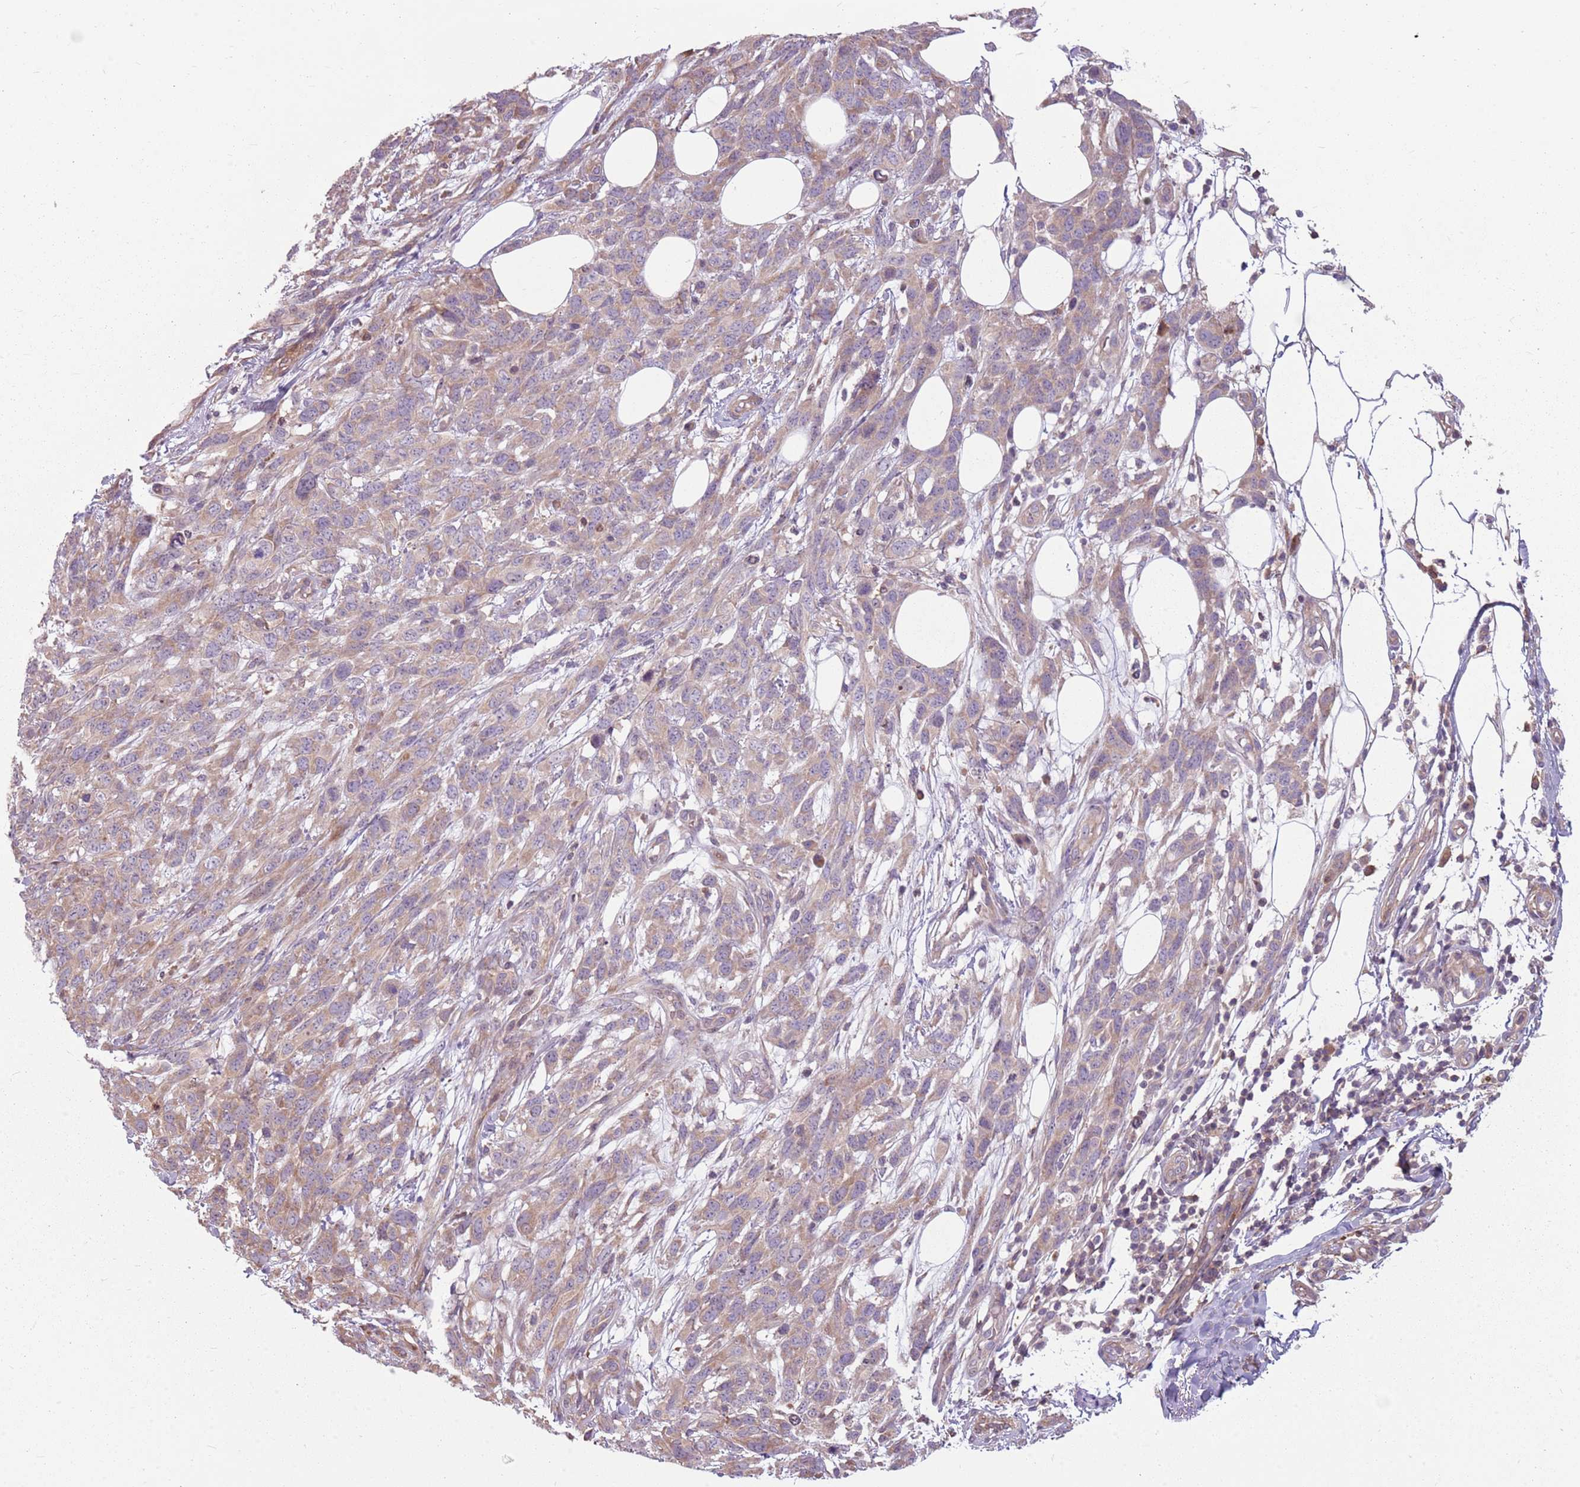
{"staining": {"intensity": "weak", "quantity": "25%-75%", "location": "cytoplasmic/membranous"}, "tissue": "melanoma", "cell_type": "Tumor cells", "image_type": "cancer", "snomed": [{"axis": "morphology", "description": "Normal morphology"}, {"axis": "morphology", "description": "Malignant melanoma, NOS"}, {"axis": "topography", "description": "Skin"}], "caption": "Melanoma tissue shows weak cytoplasmic/membranous staining in about 25%-75% of tumor cells, visualized by immunohistochemistry.", "gene": "RPL21", "patient": {"sex": "female", "age": 72}}